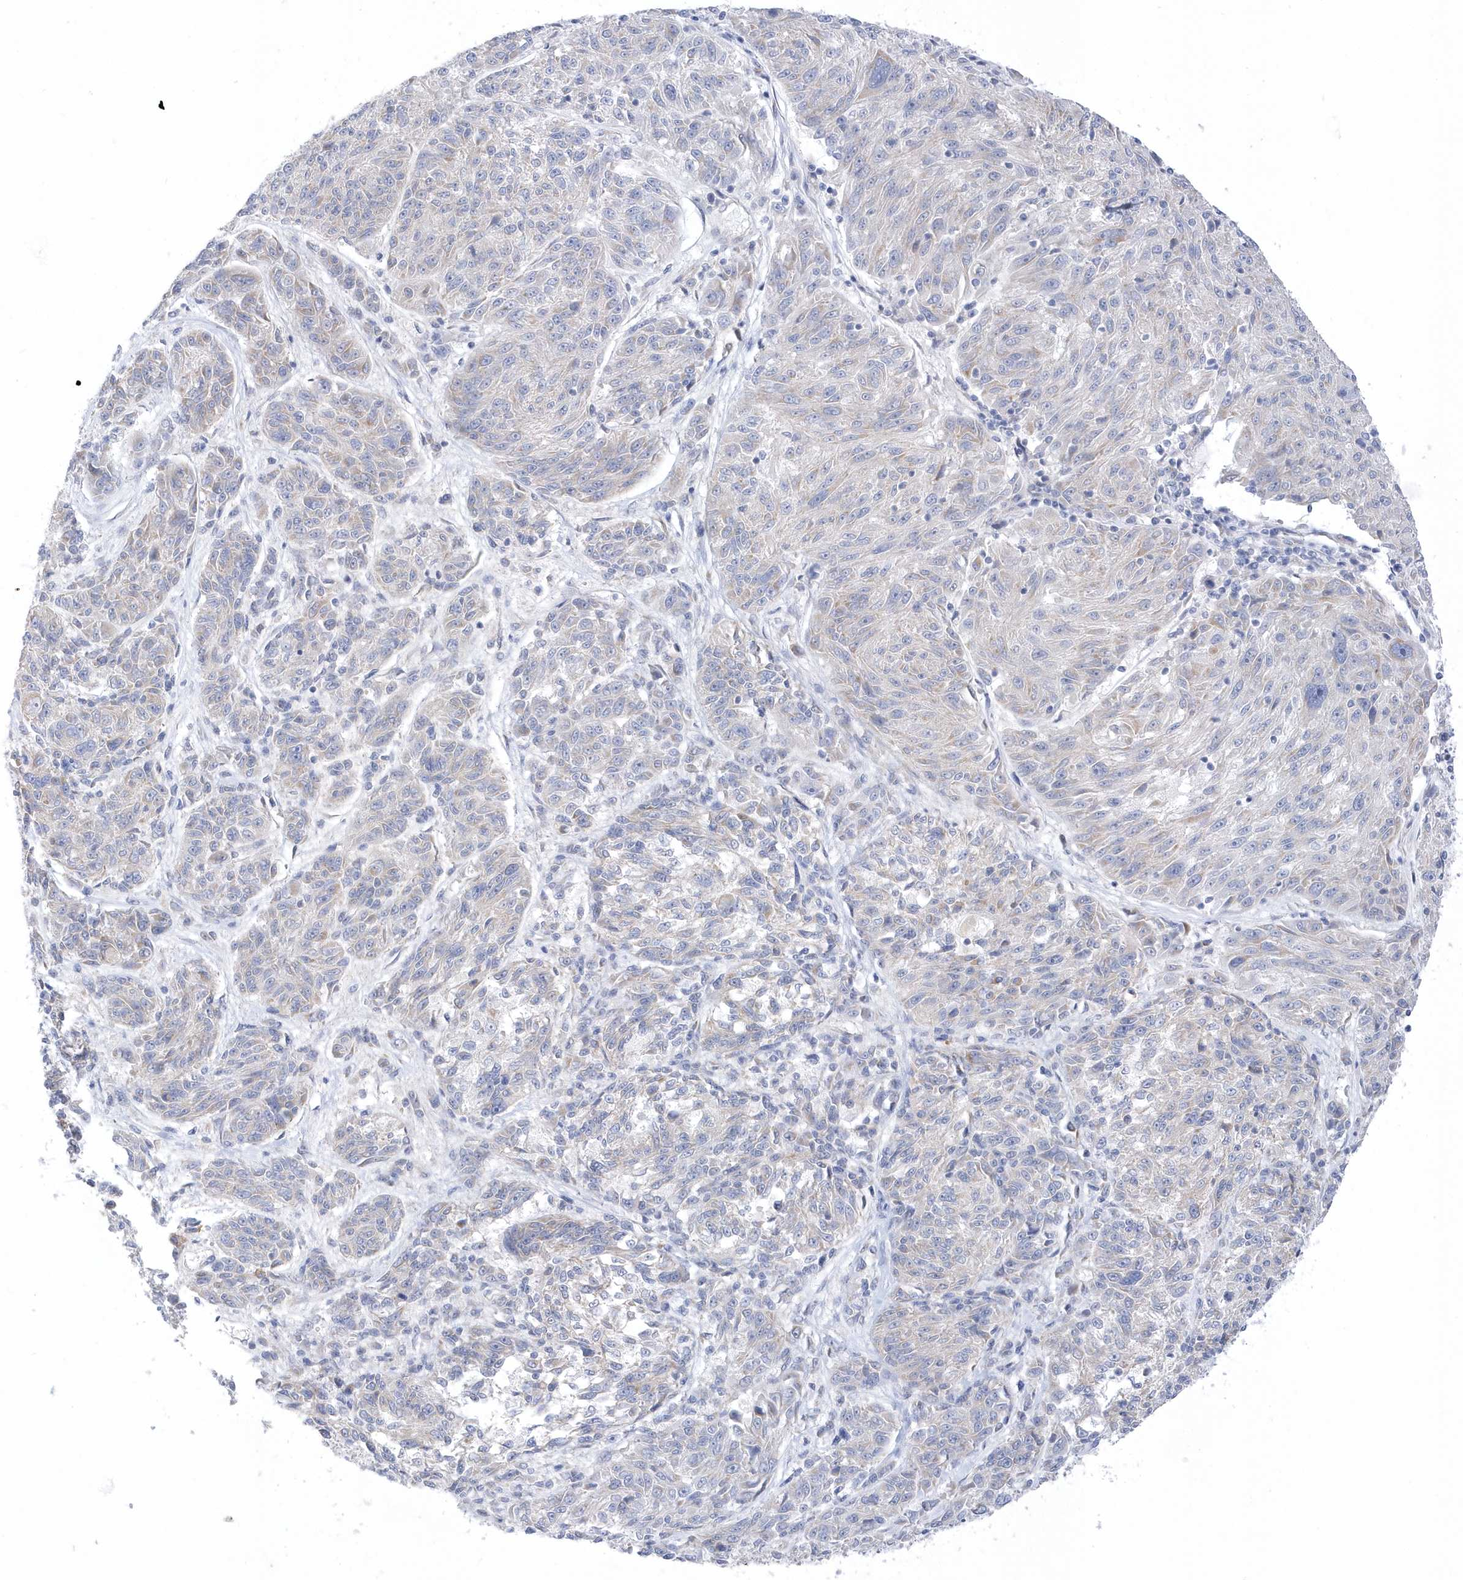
{"staining": {"intensity": "negative", "quantity": "none", "location": "none"}, "tissue": "melanoma", "cell_type": "Tumor cells", "image_type": "cancer", "snomed": [{"axis": "morphology", "description": "Malignant melanoma, NOS"}, {"axis": "topography", "description": "Skin"}], "caption": "Immunohistochemistry (IHC) histopathology image of neoplastic tissue: melanoma stained with DAB shows no significant protein expression in tumor cells.", "gene": "ANAPC1", "patient": {"sex": "male", "age": 53}}